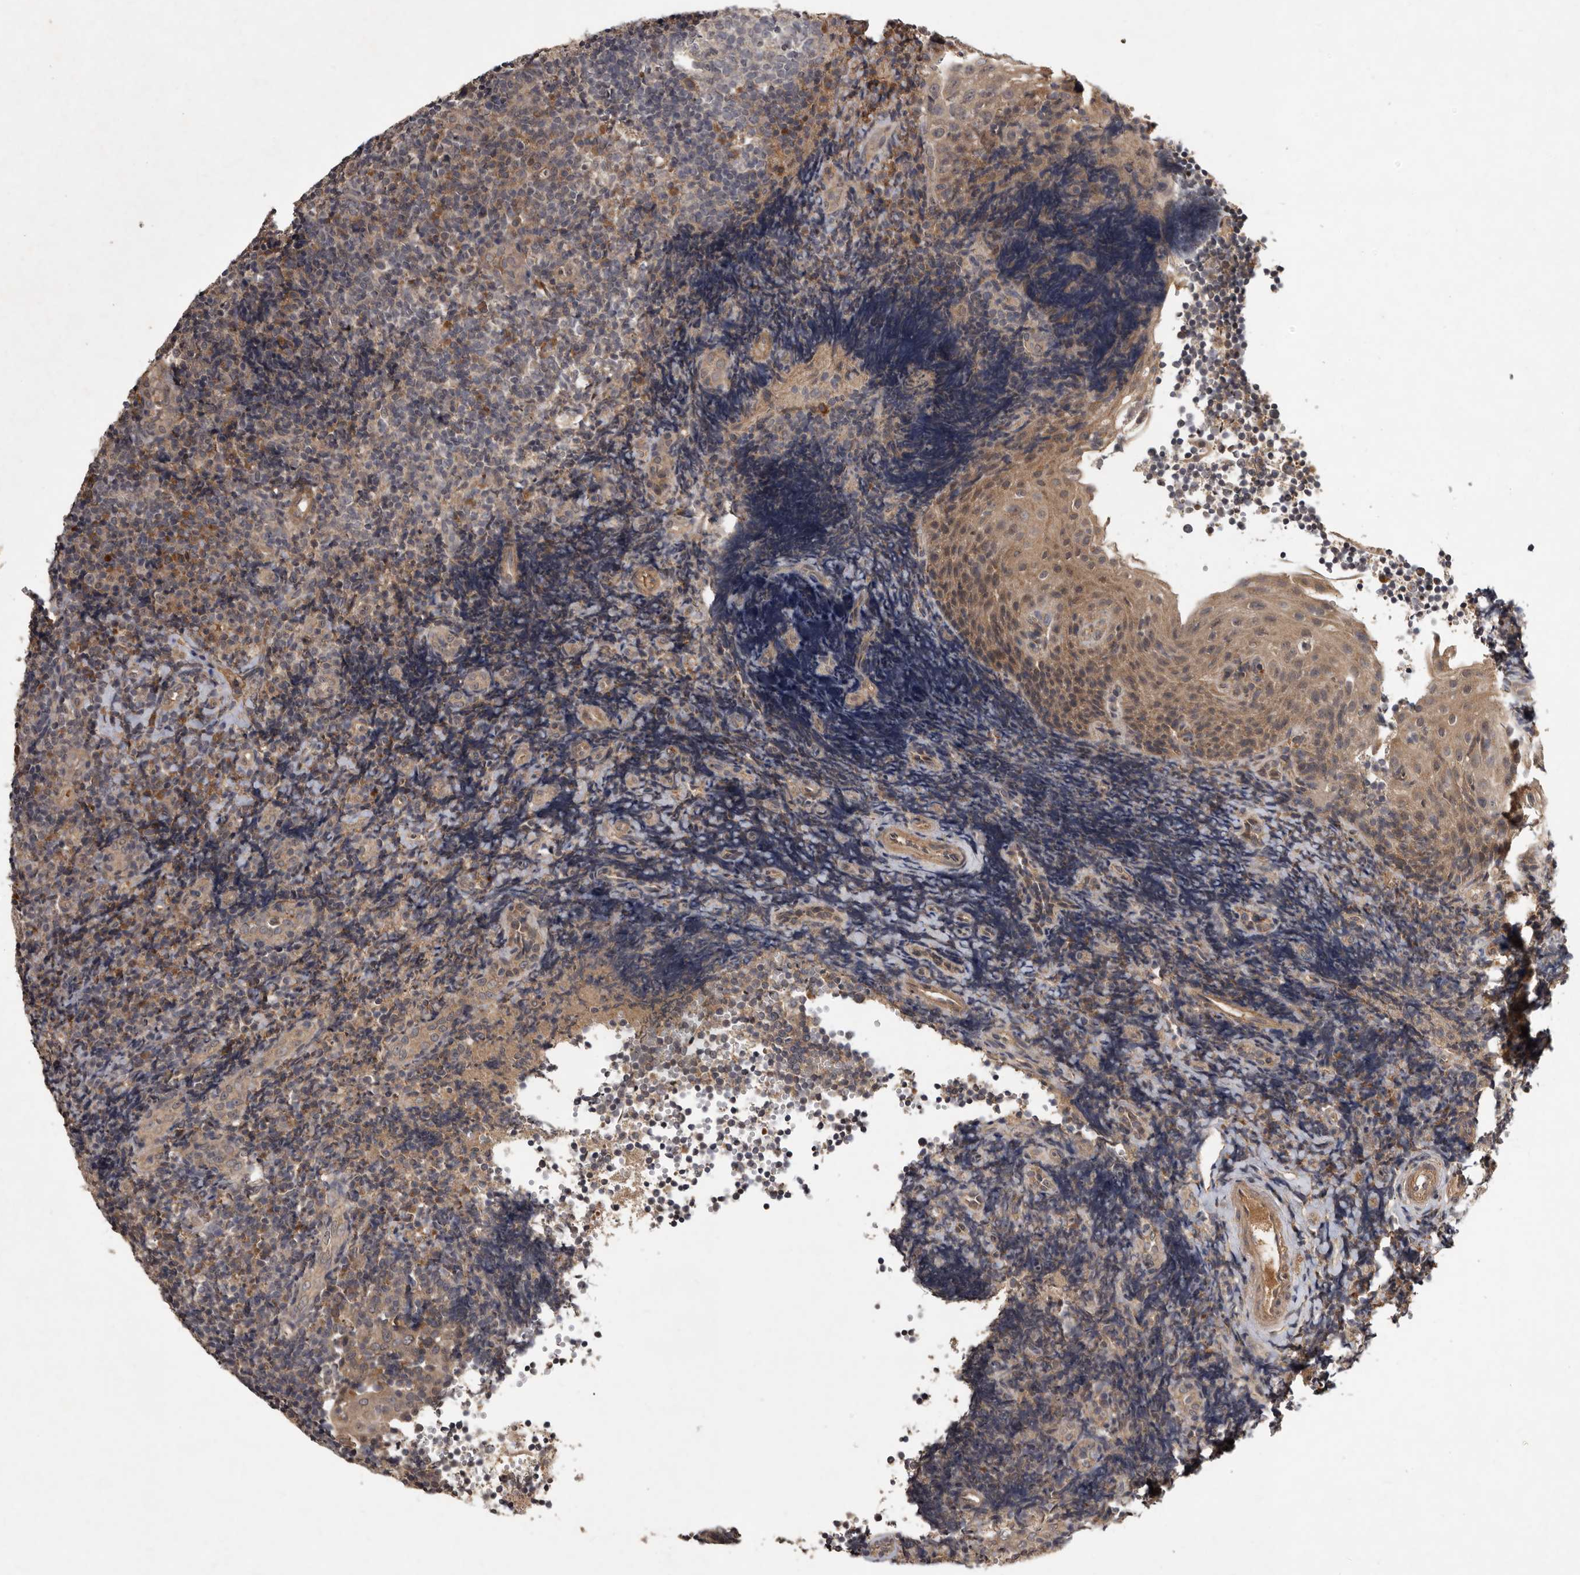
{"staining": {"intensity": "negative", "quantity": "none", "location": "none"}, "tissue": "tonsil", "cell_type": "Germinal center cells", "image_type": "normal", "snomed": [{"axis": "morphology", "description": "Normal tissue, NOS"}, {"axis": "topography", "description": "Tonsil"}], "caption": "High magnification brightfield microscopy of unremarkable tonsil stained with DAB (3,3'-diaminobenzidine) (brown) and counterstained with hematoxylin (blue): germinal center cells show no significant positivity. (IHC, brightfield microscopy, high magnification).", "gene": "DNAJC28", "patient": {"sex": "female", "age": 40}}